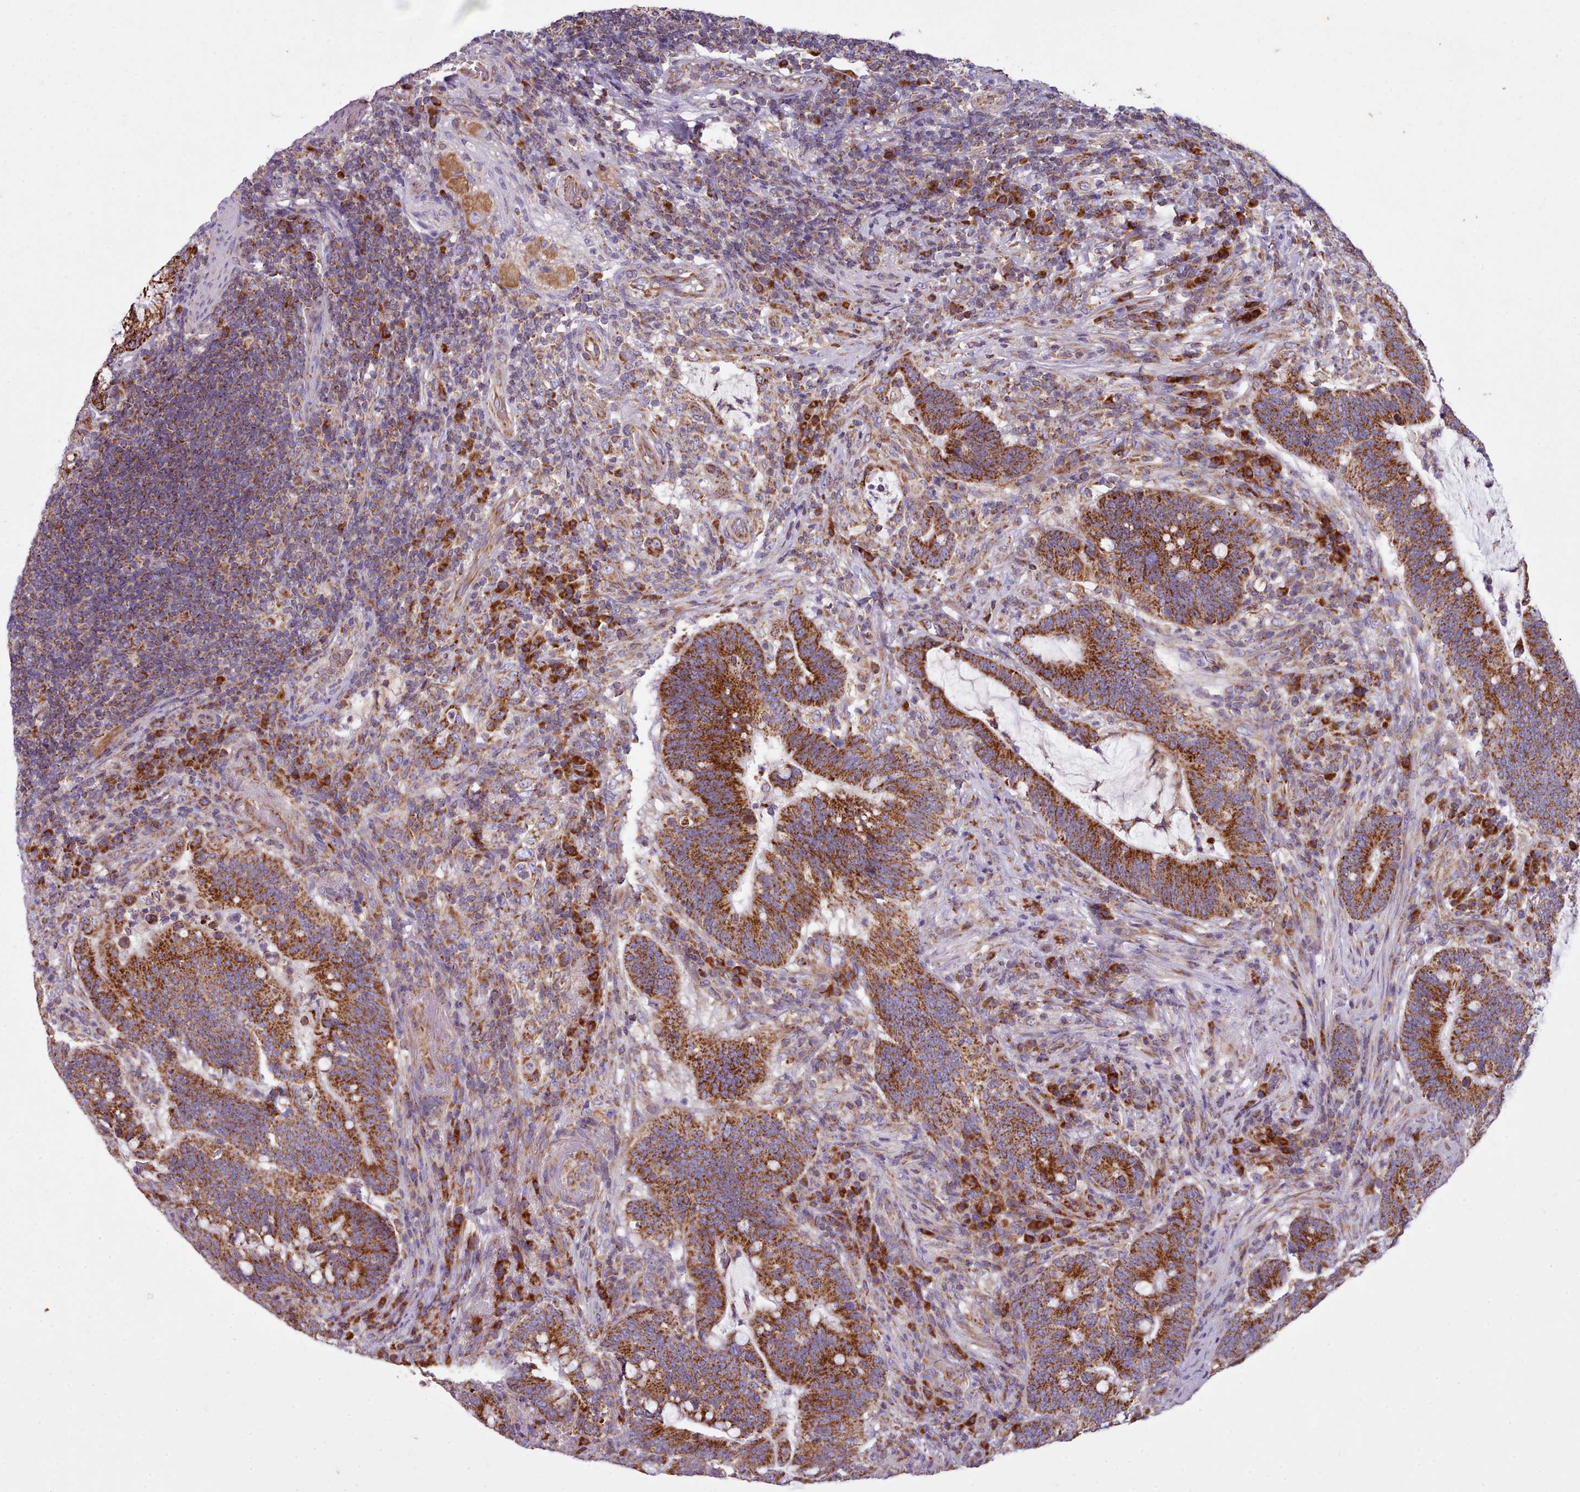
{"staining": {"intensity": "strong", "quantity": ">75%", "location": "cytoplasmic/membranous"}, "tissue": "colorectal cancer", "cell_type": "Tumor cells", "image_type": "cancer", "snomed": [{"axis": "morphology", "description": "Normal tissue, NOS"}, {"axis": "morphology", "description": "Adenocarcinoma, NOS"}, {"axis": "topography", "description": "Colon"}], "caption": "Protein staining of colorectal cancer (adenocarcinoma) tissue shows strong cytoplasmic/membranous positivity in approximately >75% of tumor cells.", "gene": "SRP54", "patient": {"sex": "female", "age": 66}}